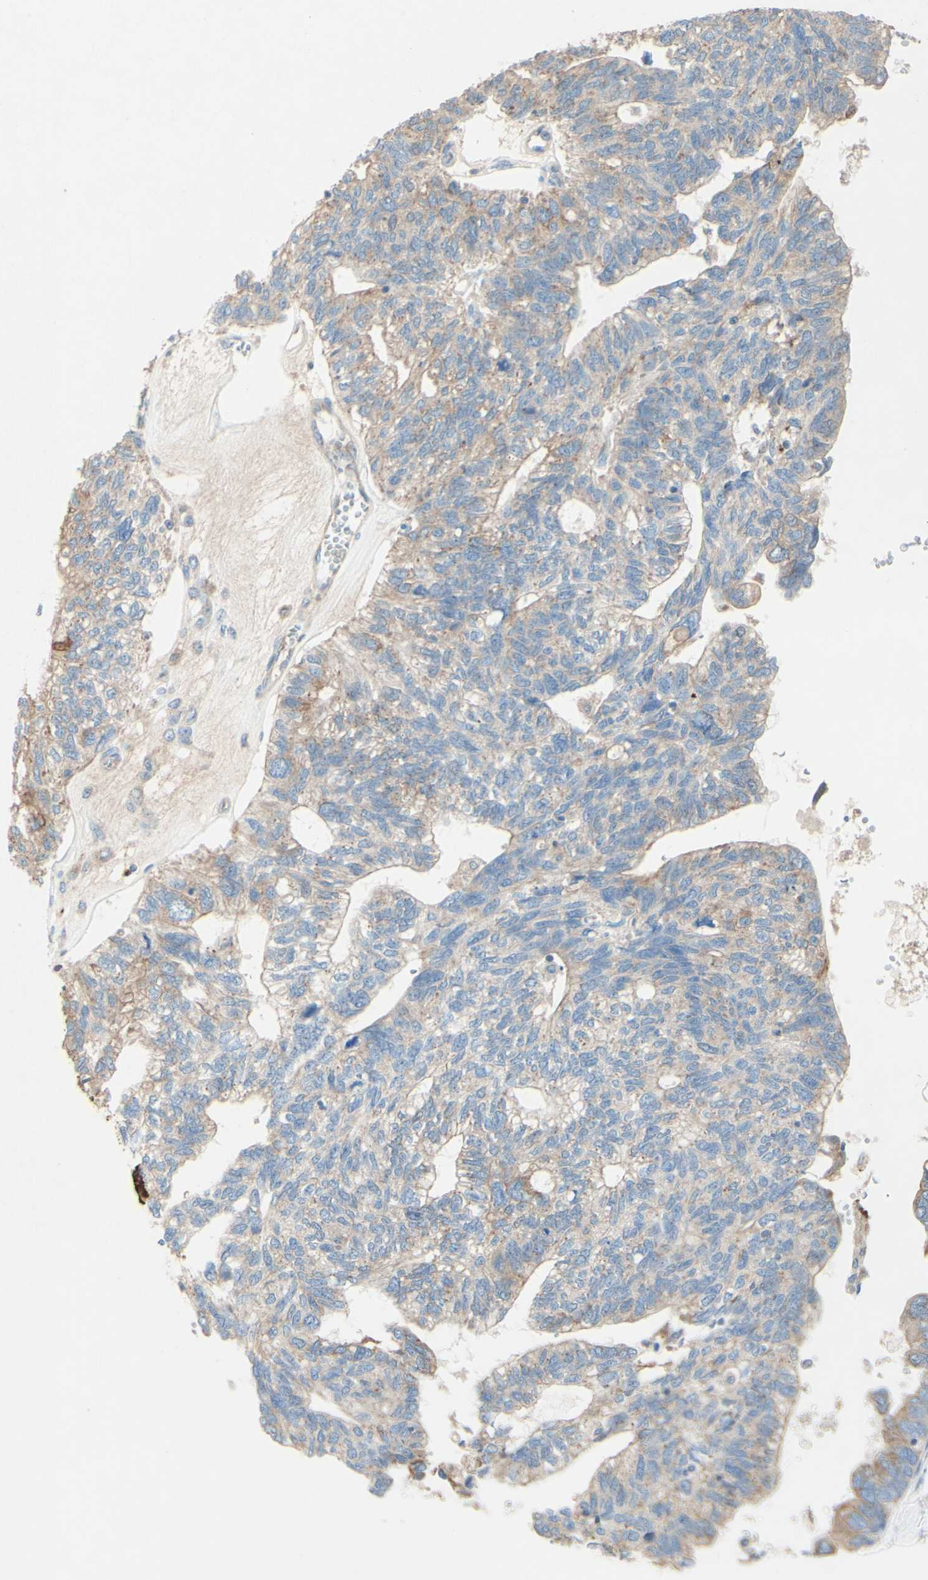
{"staining": {"intensity": "weak", "quantity": ">75%", "location": "cytoplasmic/membranous"}, "tissue": "ovarian cancer", "cell_type": "Tumor cells", "image_type": "cancer", "snomed": [{"axis": "morphology", "description": "Cystadenocarcinoma, serous, NOS"}, {"axis": "topography", "description": "Ovary"}], "caption": "A brown stain labels weak cytoplasmic/membranous staining of a protein in human ovarian cancer tumor cells. The protein of interest is stained brown, and the nuclei are stained in blue (DAB (3,3'-diaminobenzidine) IHC with brightfield microscopy, high magnification).", "gene": "MTM1", "patient": {"sex": "female", "age": 79}}